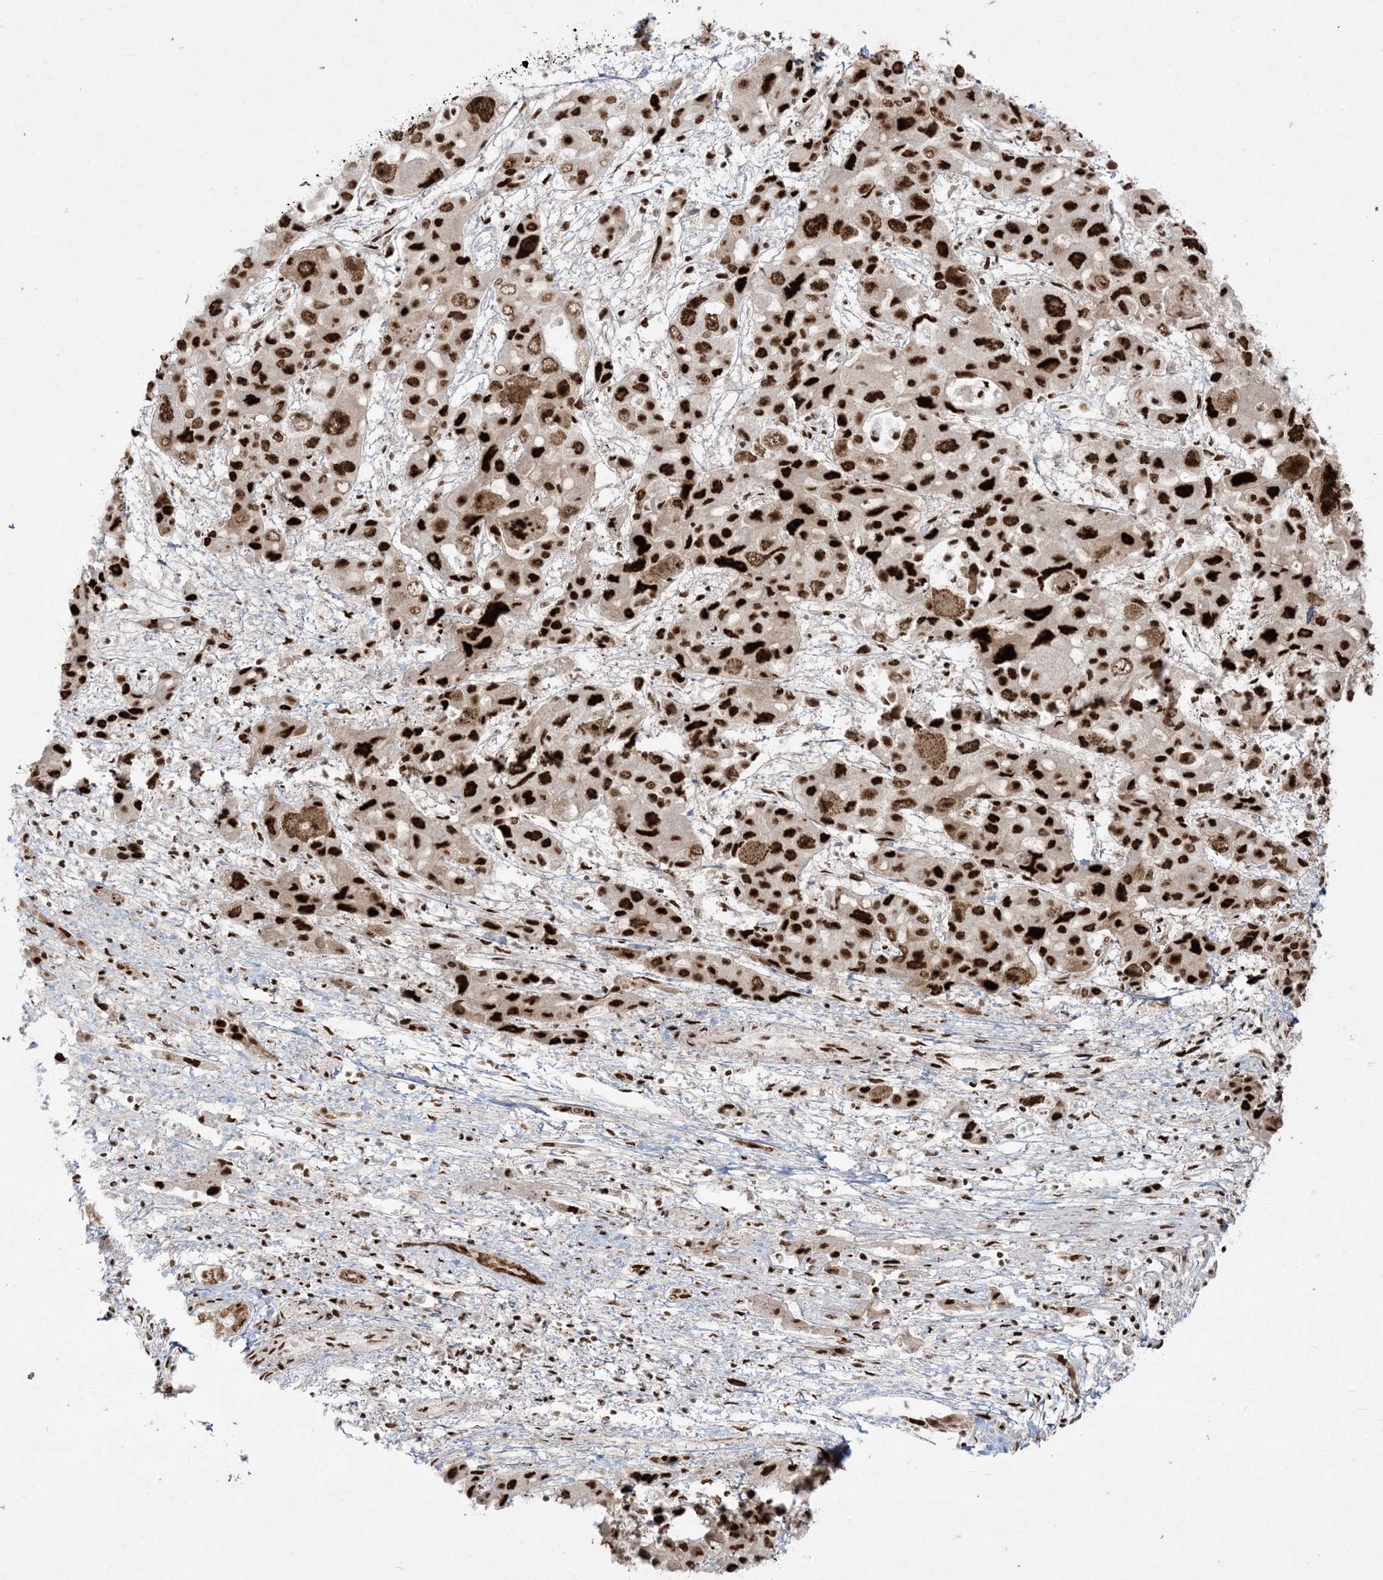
{"staining": {"intensity": "strong", "quantity": ">75%", "location": "nuclear"}, "tissue": "liver cancer", "cell_type": "Tumor cells", "image_type": "cancer", "snomed": [{"axis": "morphology", "description": "Cholangiocarcinoma"}, {"axis": "topography", "description": "Liver"}], "caption": "Strong nuclear protein staining is present in approximately >75% of tumor cells in liver cholangiocarcinoma.", "gene": "RBM10", "patient": {"sex": "male", "age": 67}}